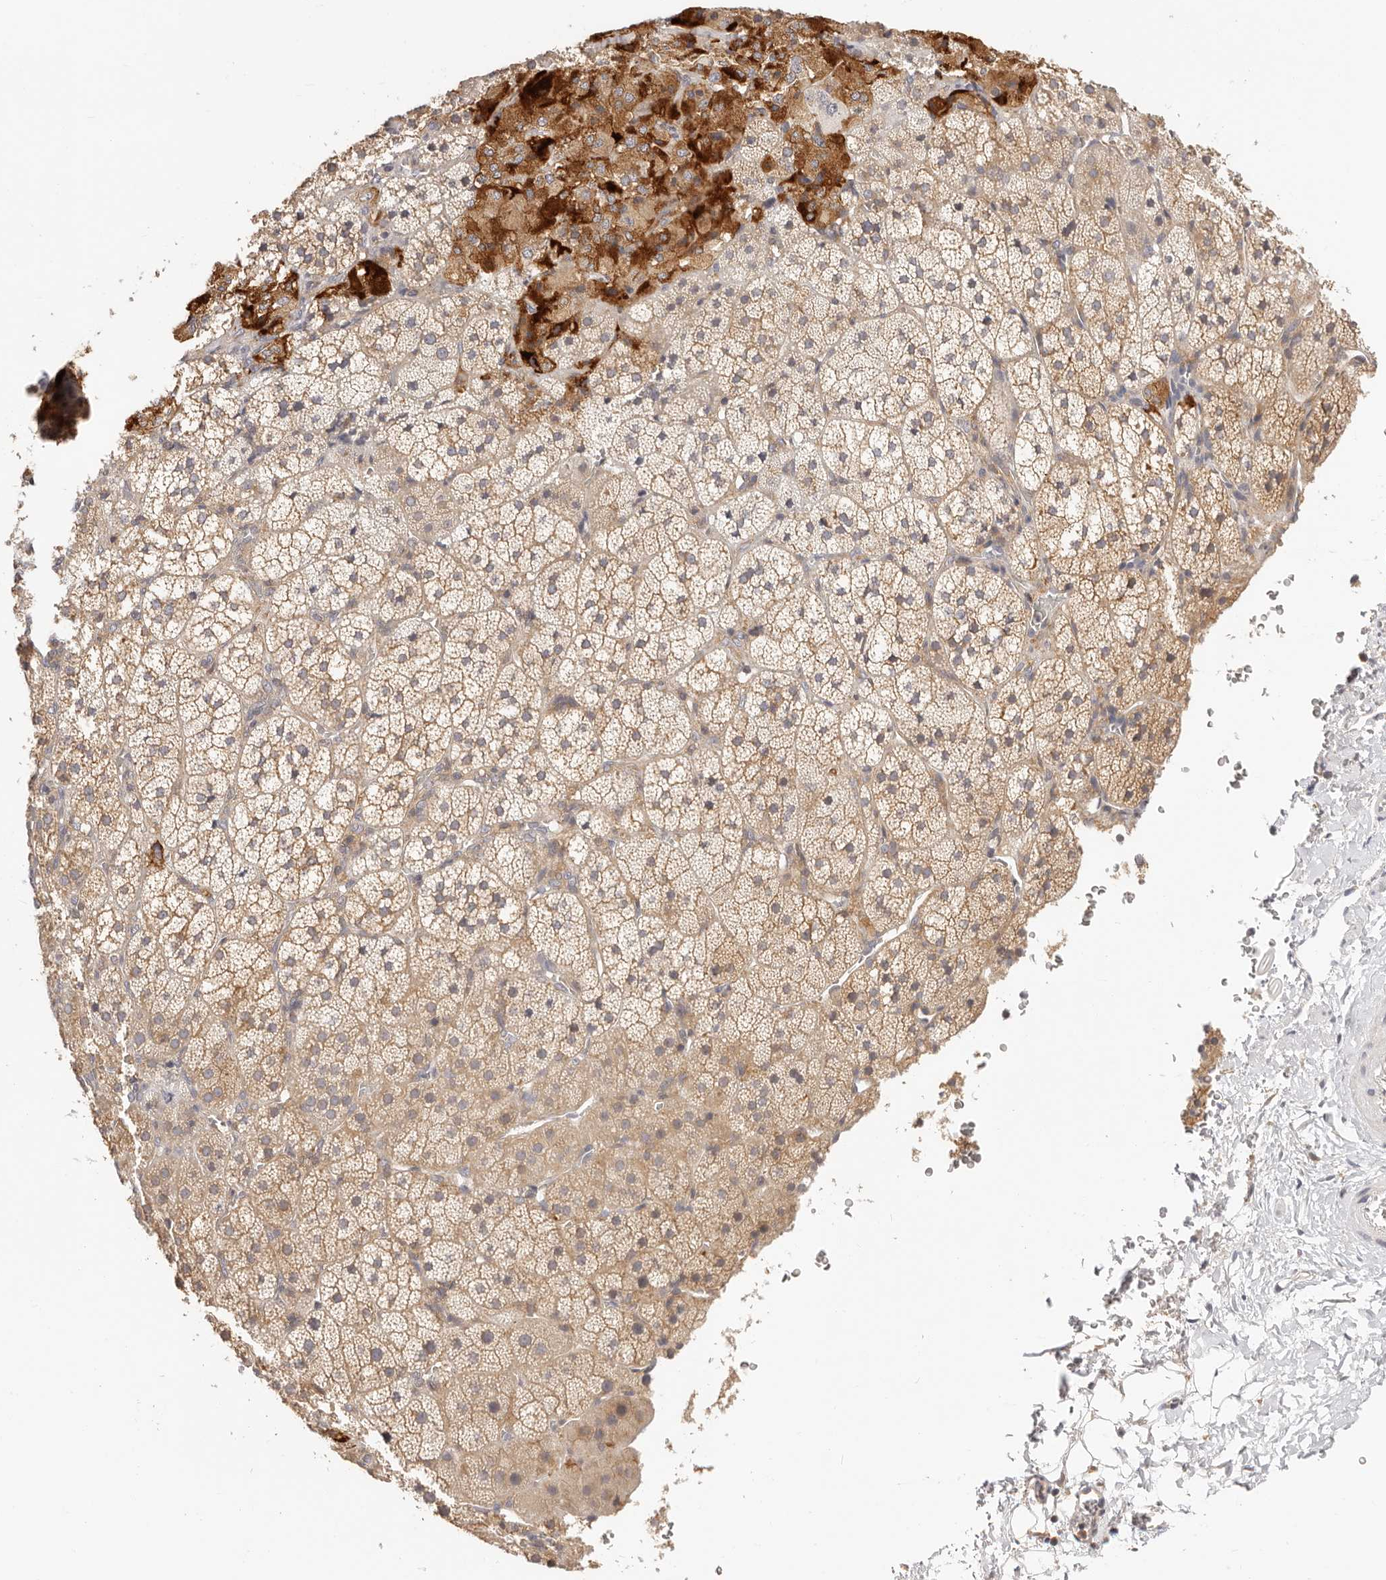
{"staining": {"intensity": "strong", "quantity": "25%-75%", "location": "cytoplasmic/membranous"}, "tissue": "adrenal gland", "cell_type": "Glandular cells", "image_type": "normal", "snomed": [{"axis": "morphology", "description": "Normal tissue, NOS"}, {"axis": "topography", "description": "Adrenal gland"}], "caption": "Immunohistochemistry of benign human adrenal gland reveals high levels of strong cytoplasmic/membranous staining in approximately 25%-75% of glandular cells.", "gene": "DTNBP1", "patient": {"sex": "female", "age": 44}}